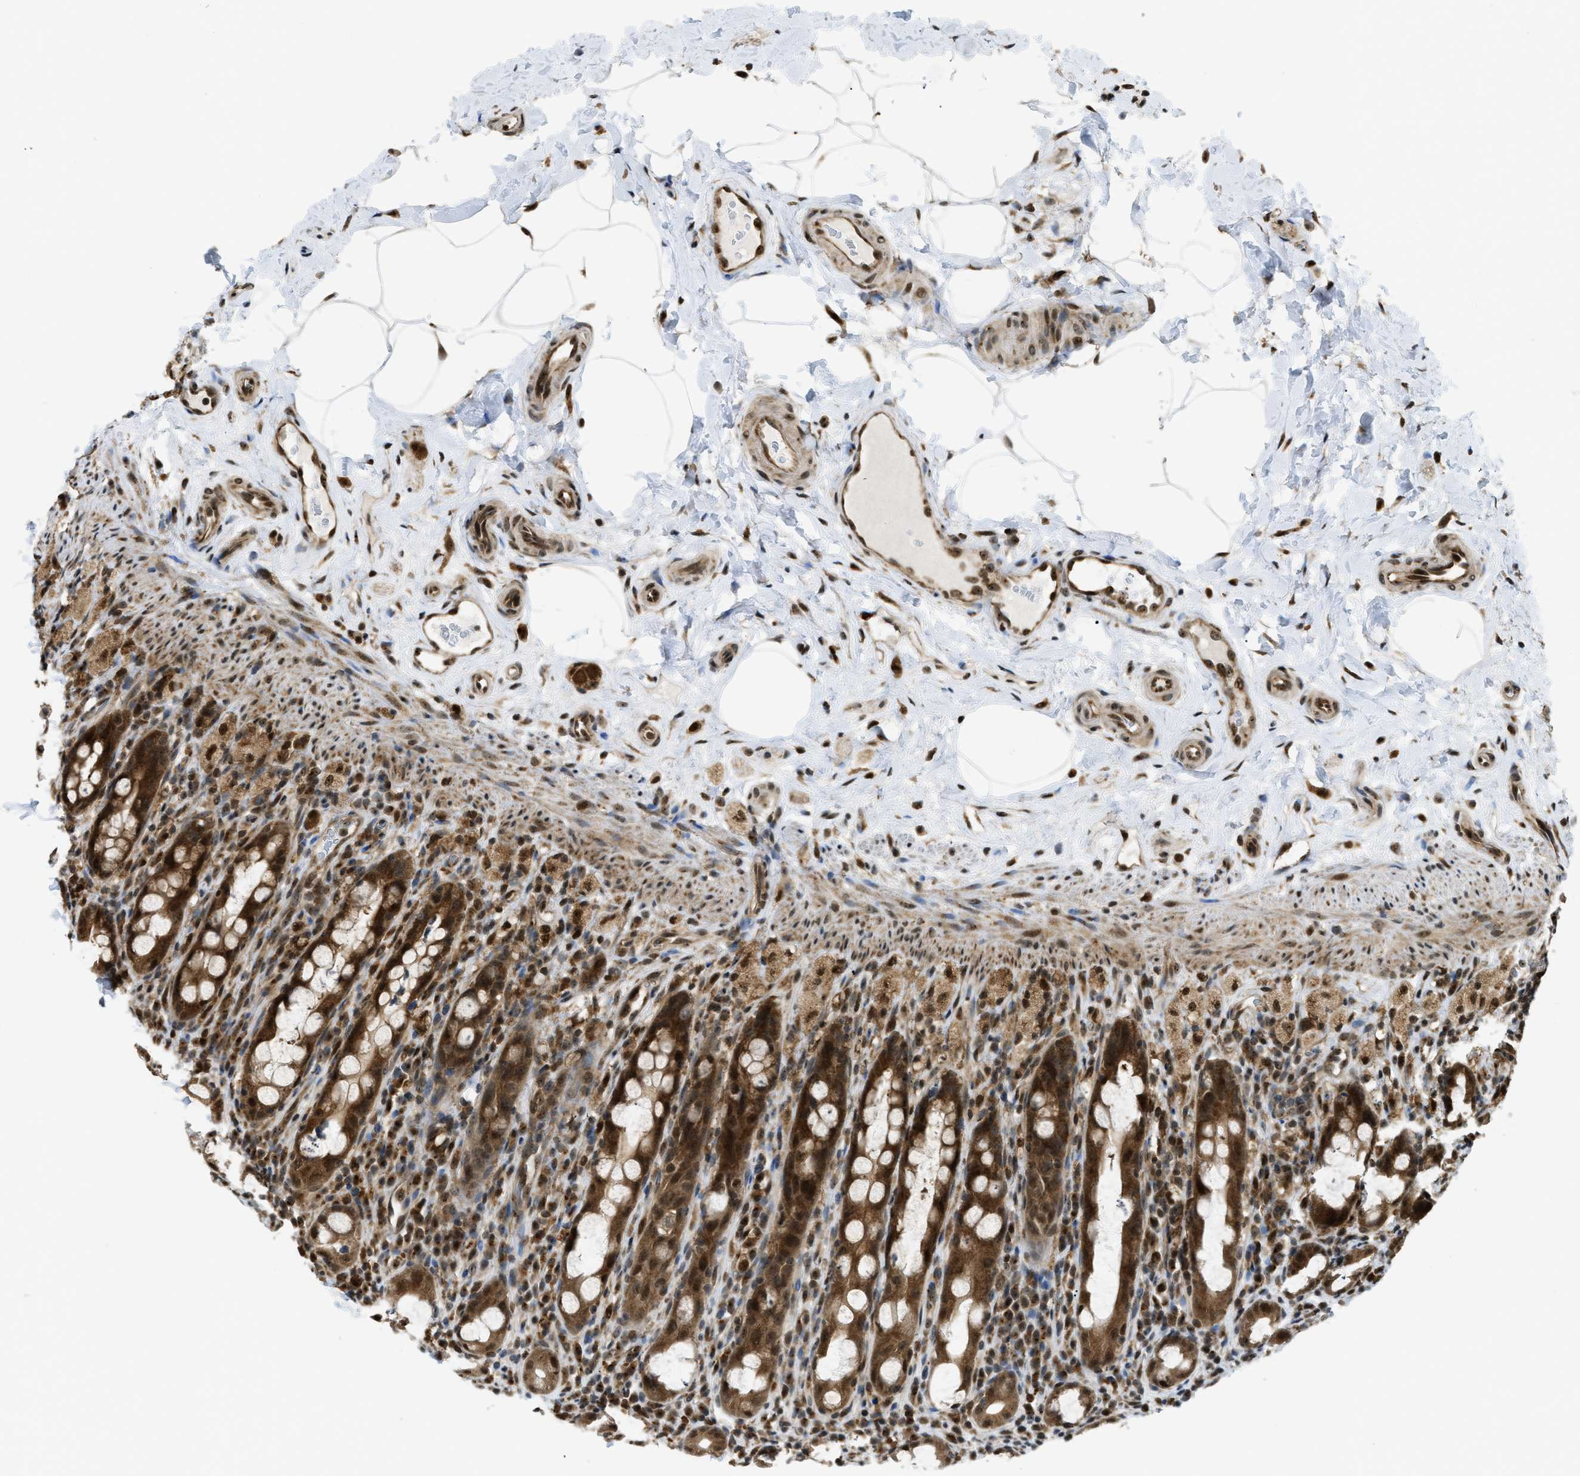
{"staining": {"intensity": "strong", "quantity": ">75%", "location": "cytoplasmic/membranous,nuclear"}, "tissue": "rectum", "cell_type": "Glandular cells", "image_type": "normal", "snomed": [{"axis": "morphology", "description": "Normal tissue, NOS"}, {"axis": "topography", "description": "Rectum"}], "caption": "Strong cytoplasmic/membranous,nuclear protein positivity is identified in approximately >75% of glandular cells in rectum. (Brightfield microscopy of DAB IHC at high magnification).", "gene": "TACC1", "patient": {"sex": "male", "age": 44}}